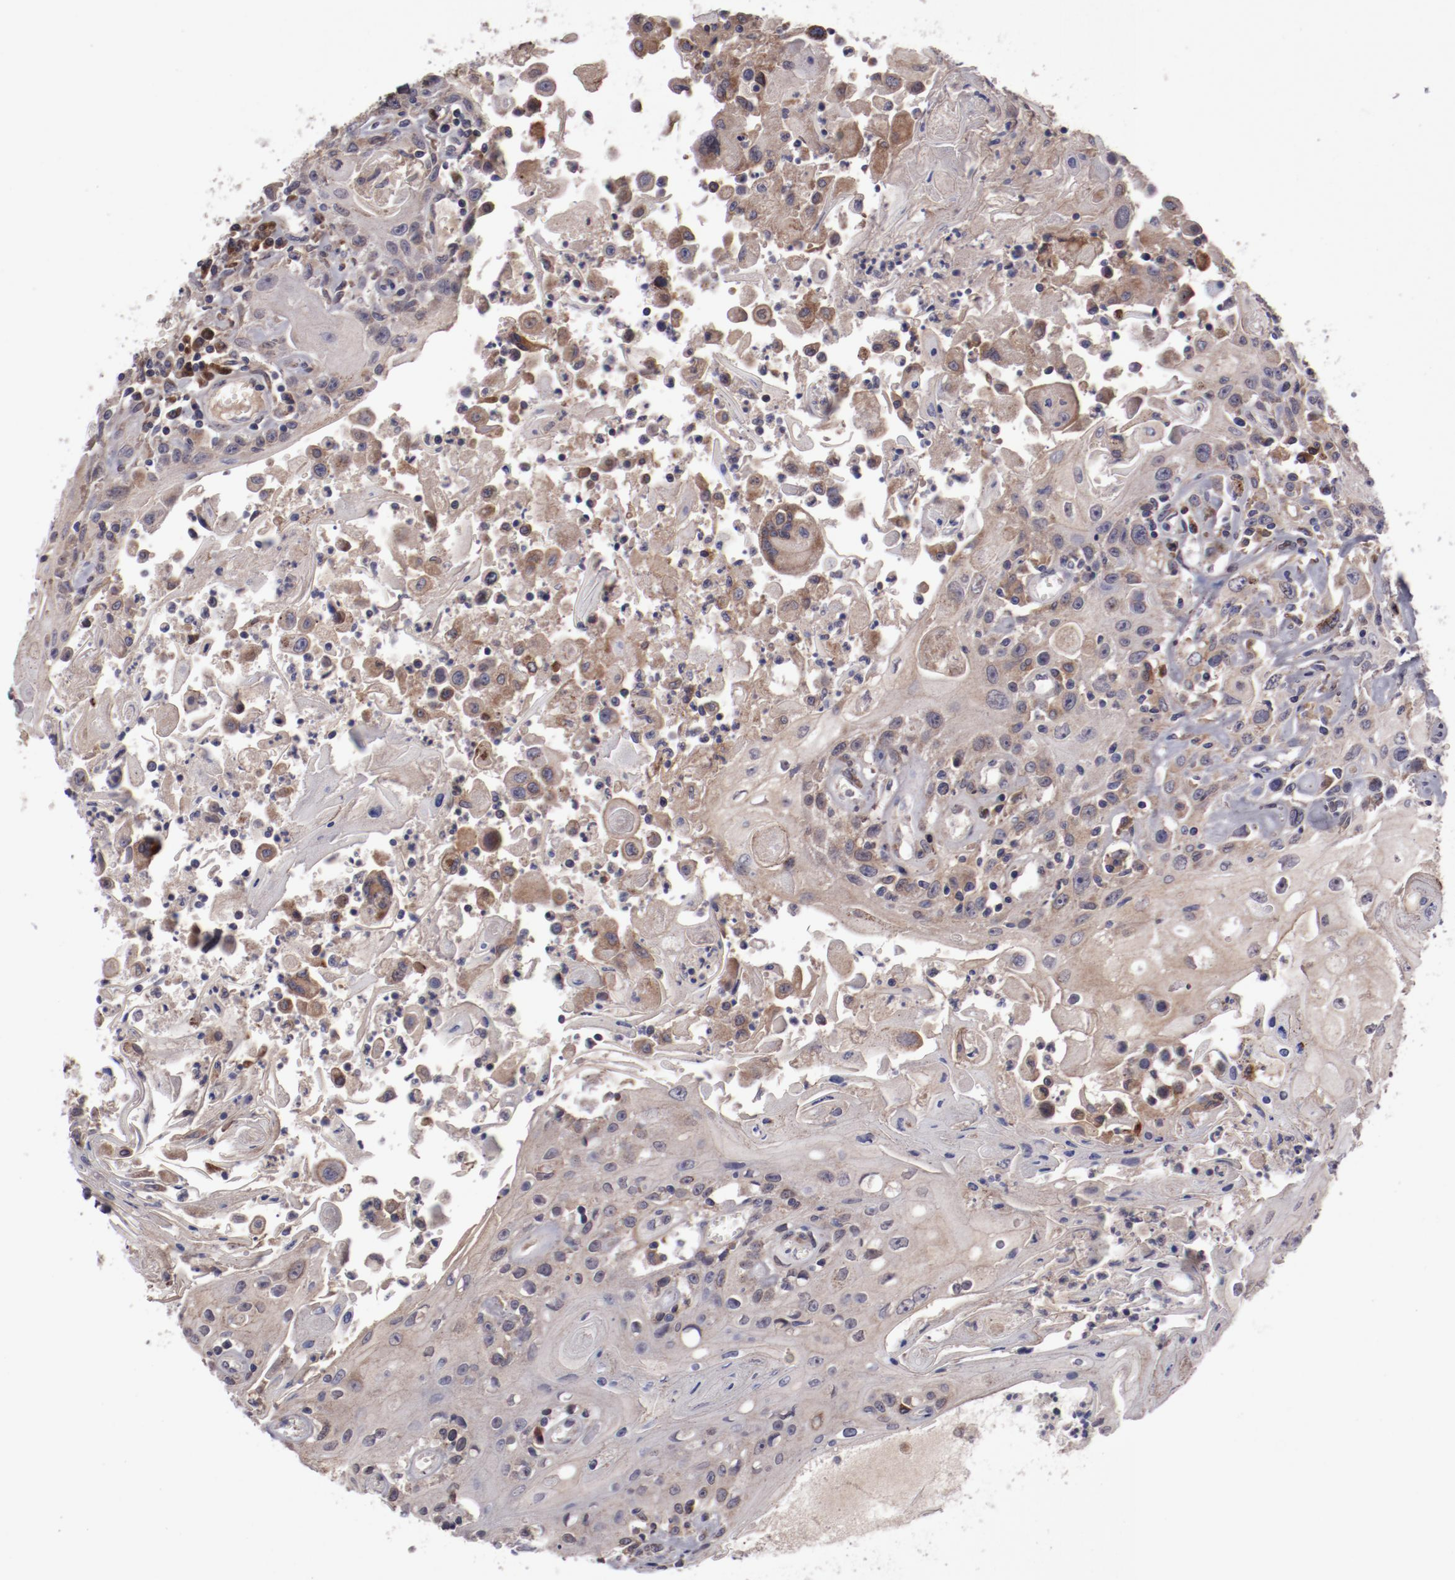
{"staining": {"intensity": "weak", "quantity": ">75%", "location": "cytoplasmic/membranous"}, "tissue": "head and neck cancer", "cell_type": "Tumor cells", "image_type": "cancer", "snomed": [{"axis": "morphology", "description": "Squamous cell carcinoma, NOS"}, {"axis": "topography", "description": "Oral tissue"}, {"axis": "topography", "description": "Head-Neck"}], "caption": "There is low levels of weak cytoplasmic/membranous positivity in tumor cells of head and neck cancer, as demonstrated by immunohistochemical staining (brown color).", "gene": "IL12A", "patient": {"sex": "female", "age": 76}}